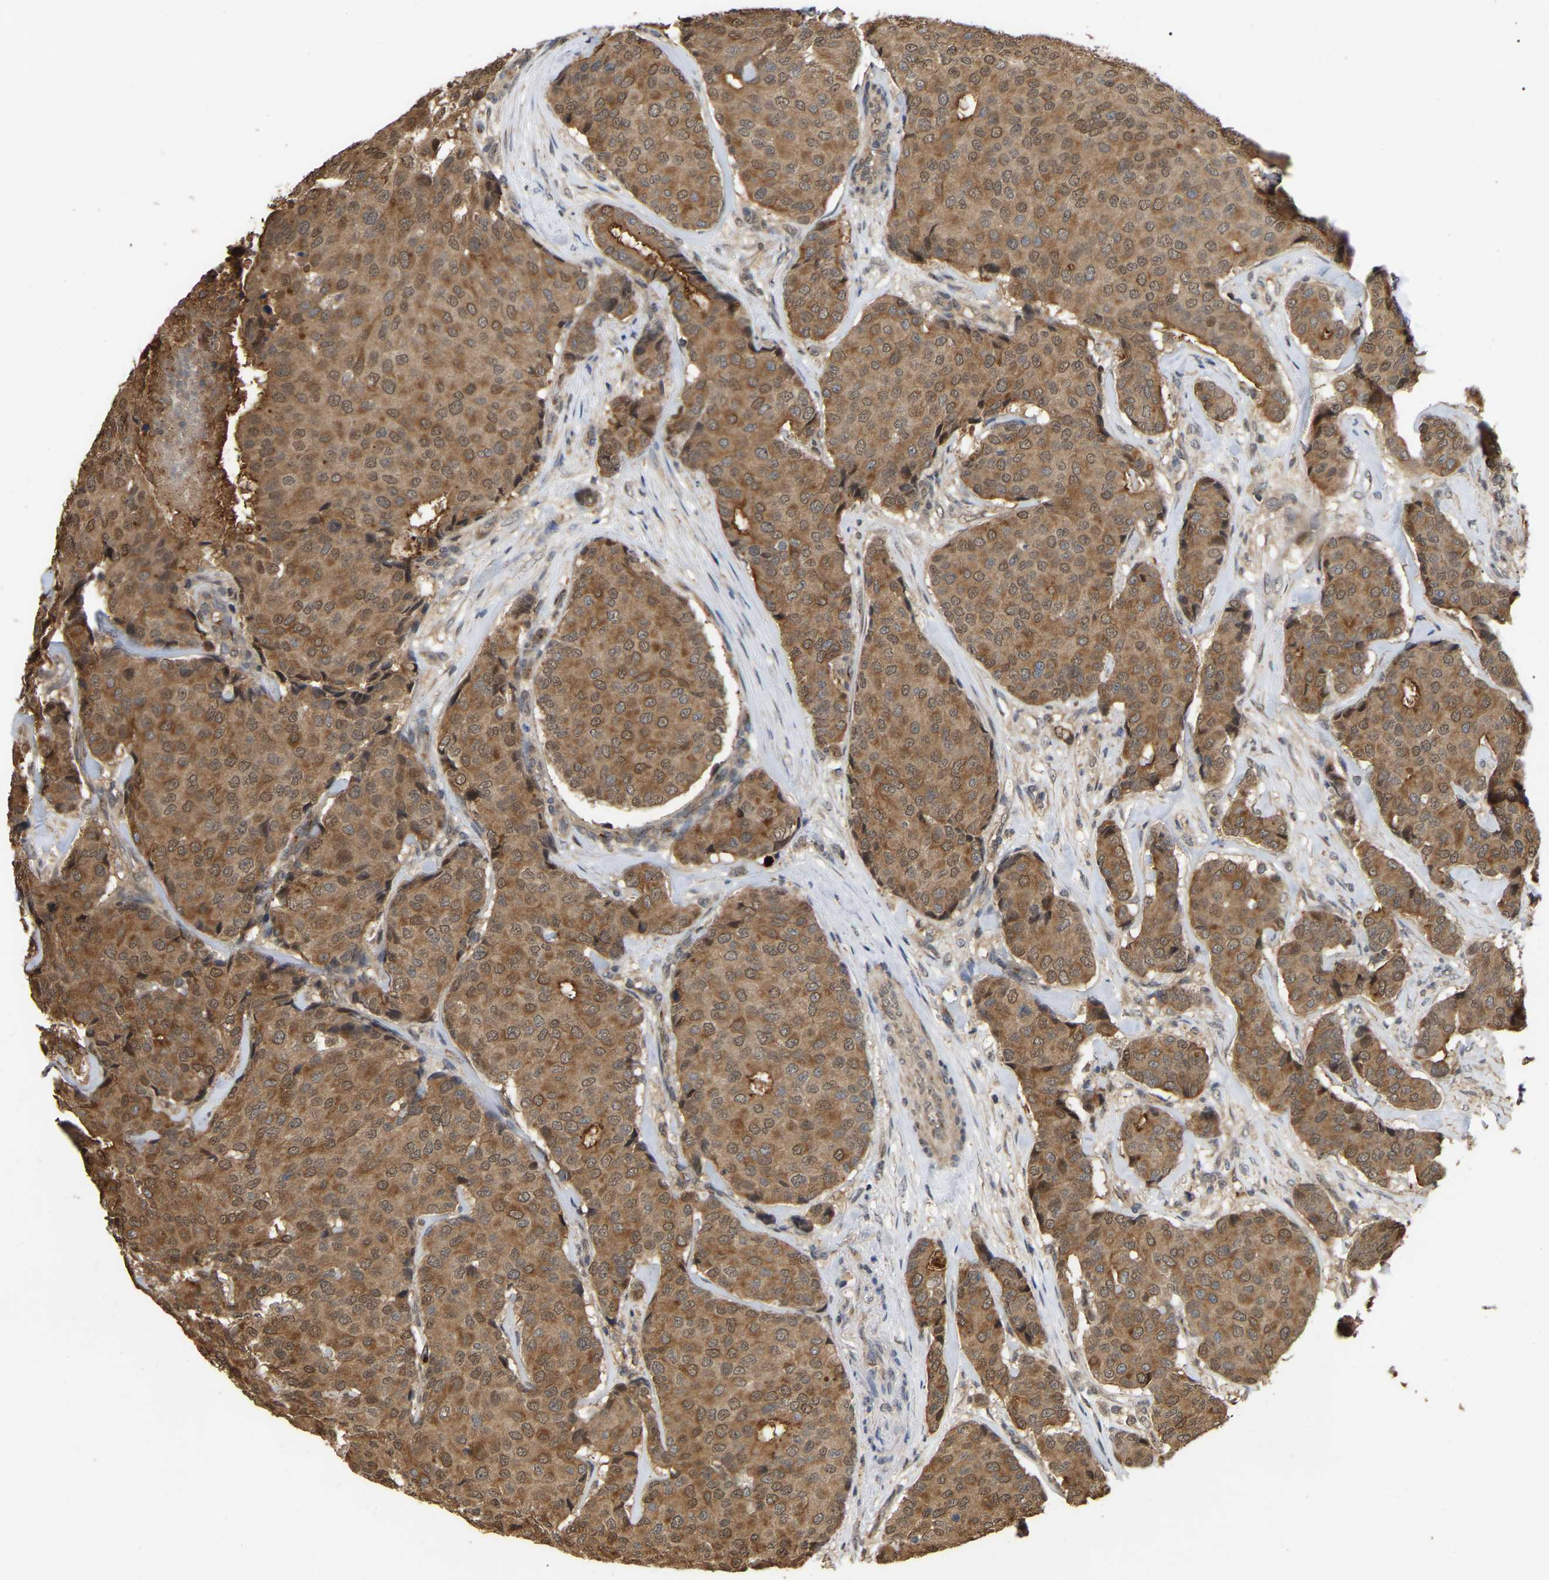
{"staining": {"intensity": "moderate", "quantity": ">75%", "location": "cytoplasmic/membranous"}, "tissue": "breast cancer", "cell_type": "Tumor cells", "image_type": "cancer", "snomed": [{"axis": "morphology", "description": "Duct carcinoma"}, {"axis": "topography", "description": "Breast"}], "caption": "Breast cancer (invasive ductal carcinoma) stained with a protein marker shows moderate staining in tumor cells.", "gene": "FAM219A", "patient": {"sex": "female", "age": 75}}